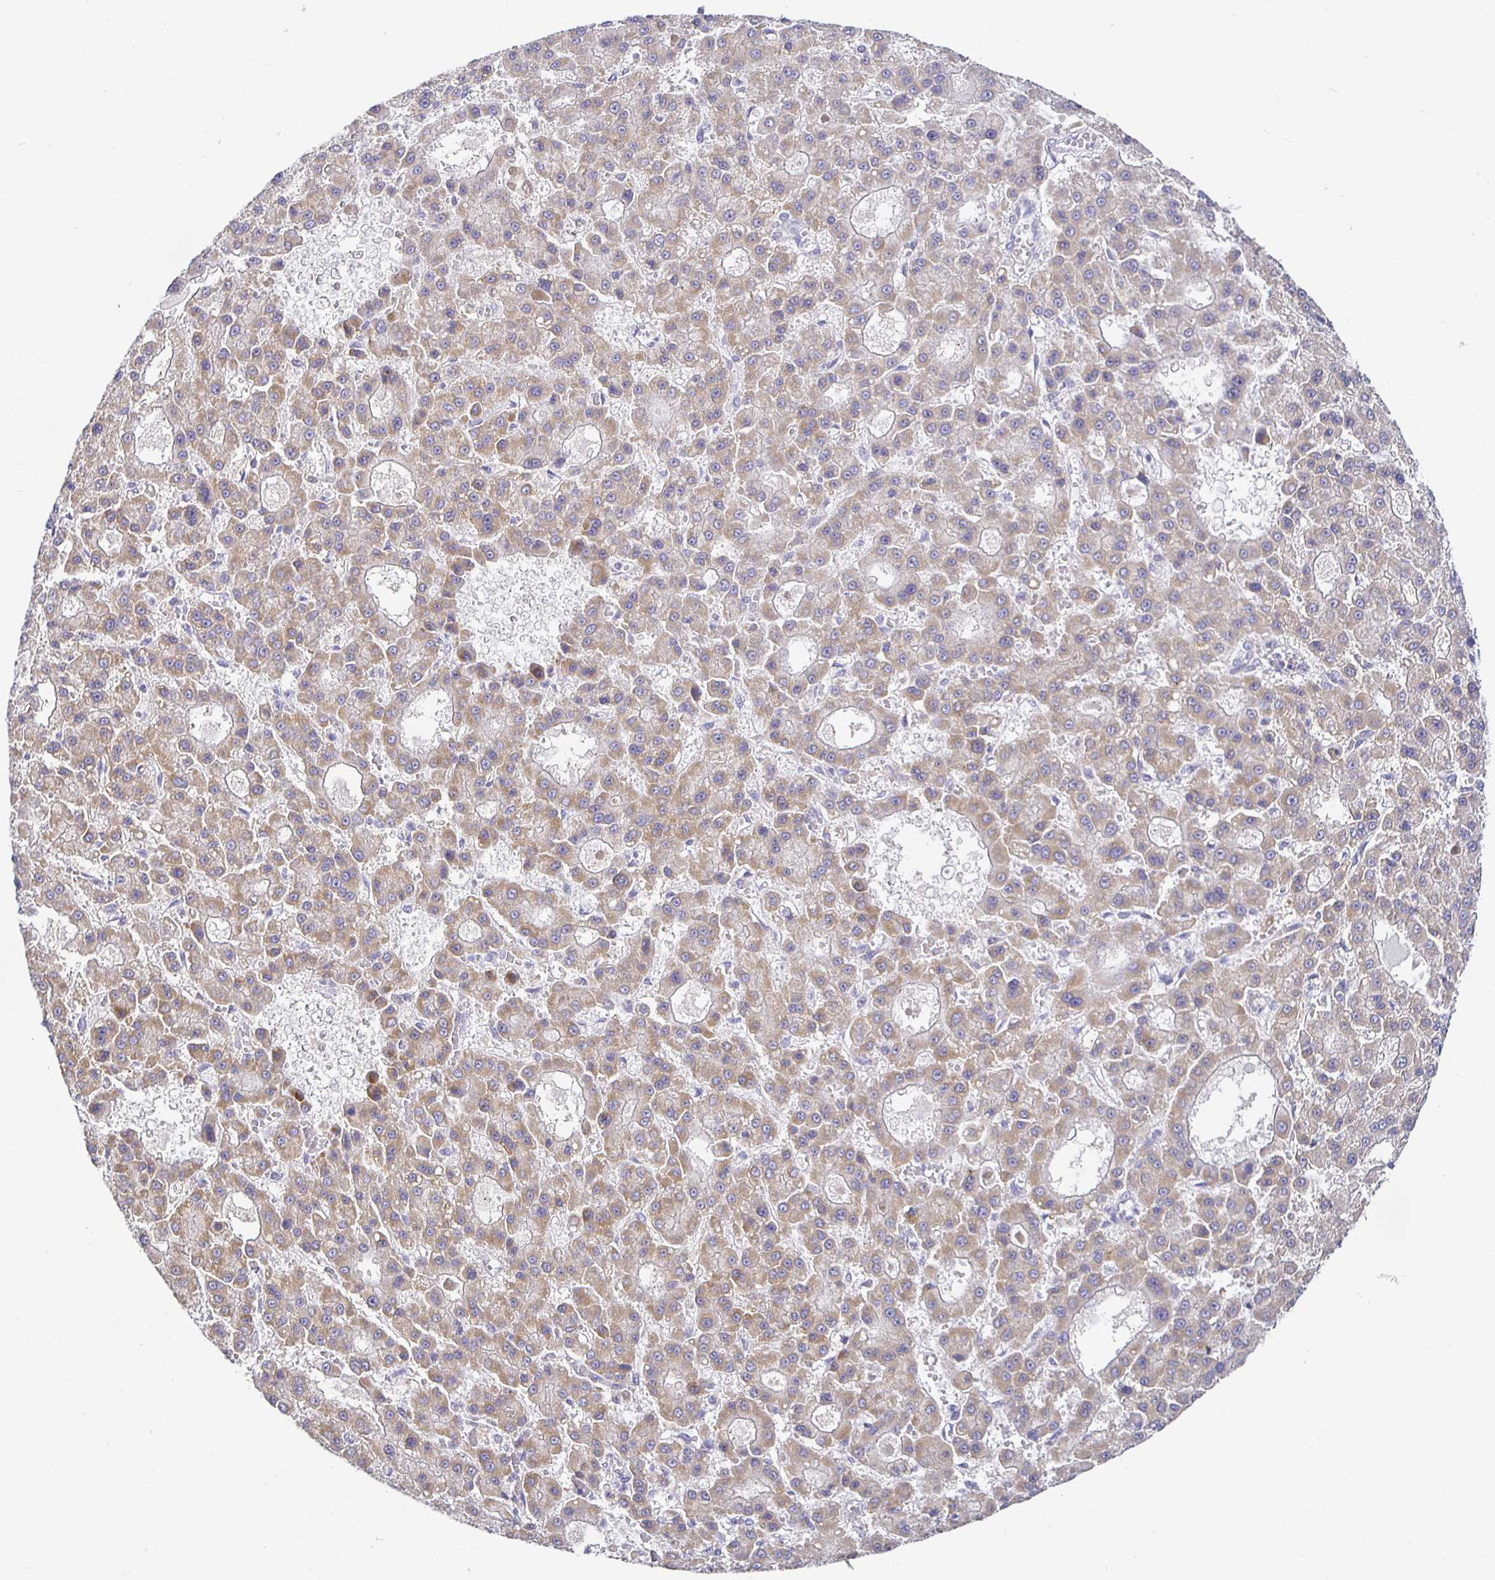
{"staining": {"intensity": "weak", "quantity": ">75%", "location": "cytoplasmic/membranous"}, "tissue": "liver cancer", "cell_type": "Tumor cells", "image_type": "cancer", "snomed": [{"axis": "morphology", "description": "Carcinoma, Hepatocellular, NOS"}, {"axis": "topography", "description": "Liver"}], "caption": "Human hepatocellular carcinoma (liver) stained with a brown dye displays weak cytoplasmic/membranous positive expression in approximately >75% of tumor cells.", "gene": "CIT", "patient": {"sex": "male", "age": 70}}